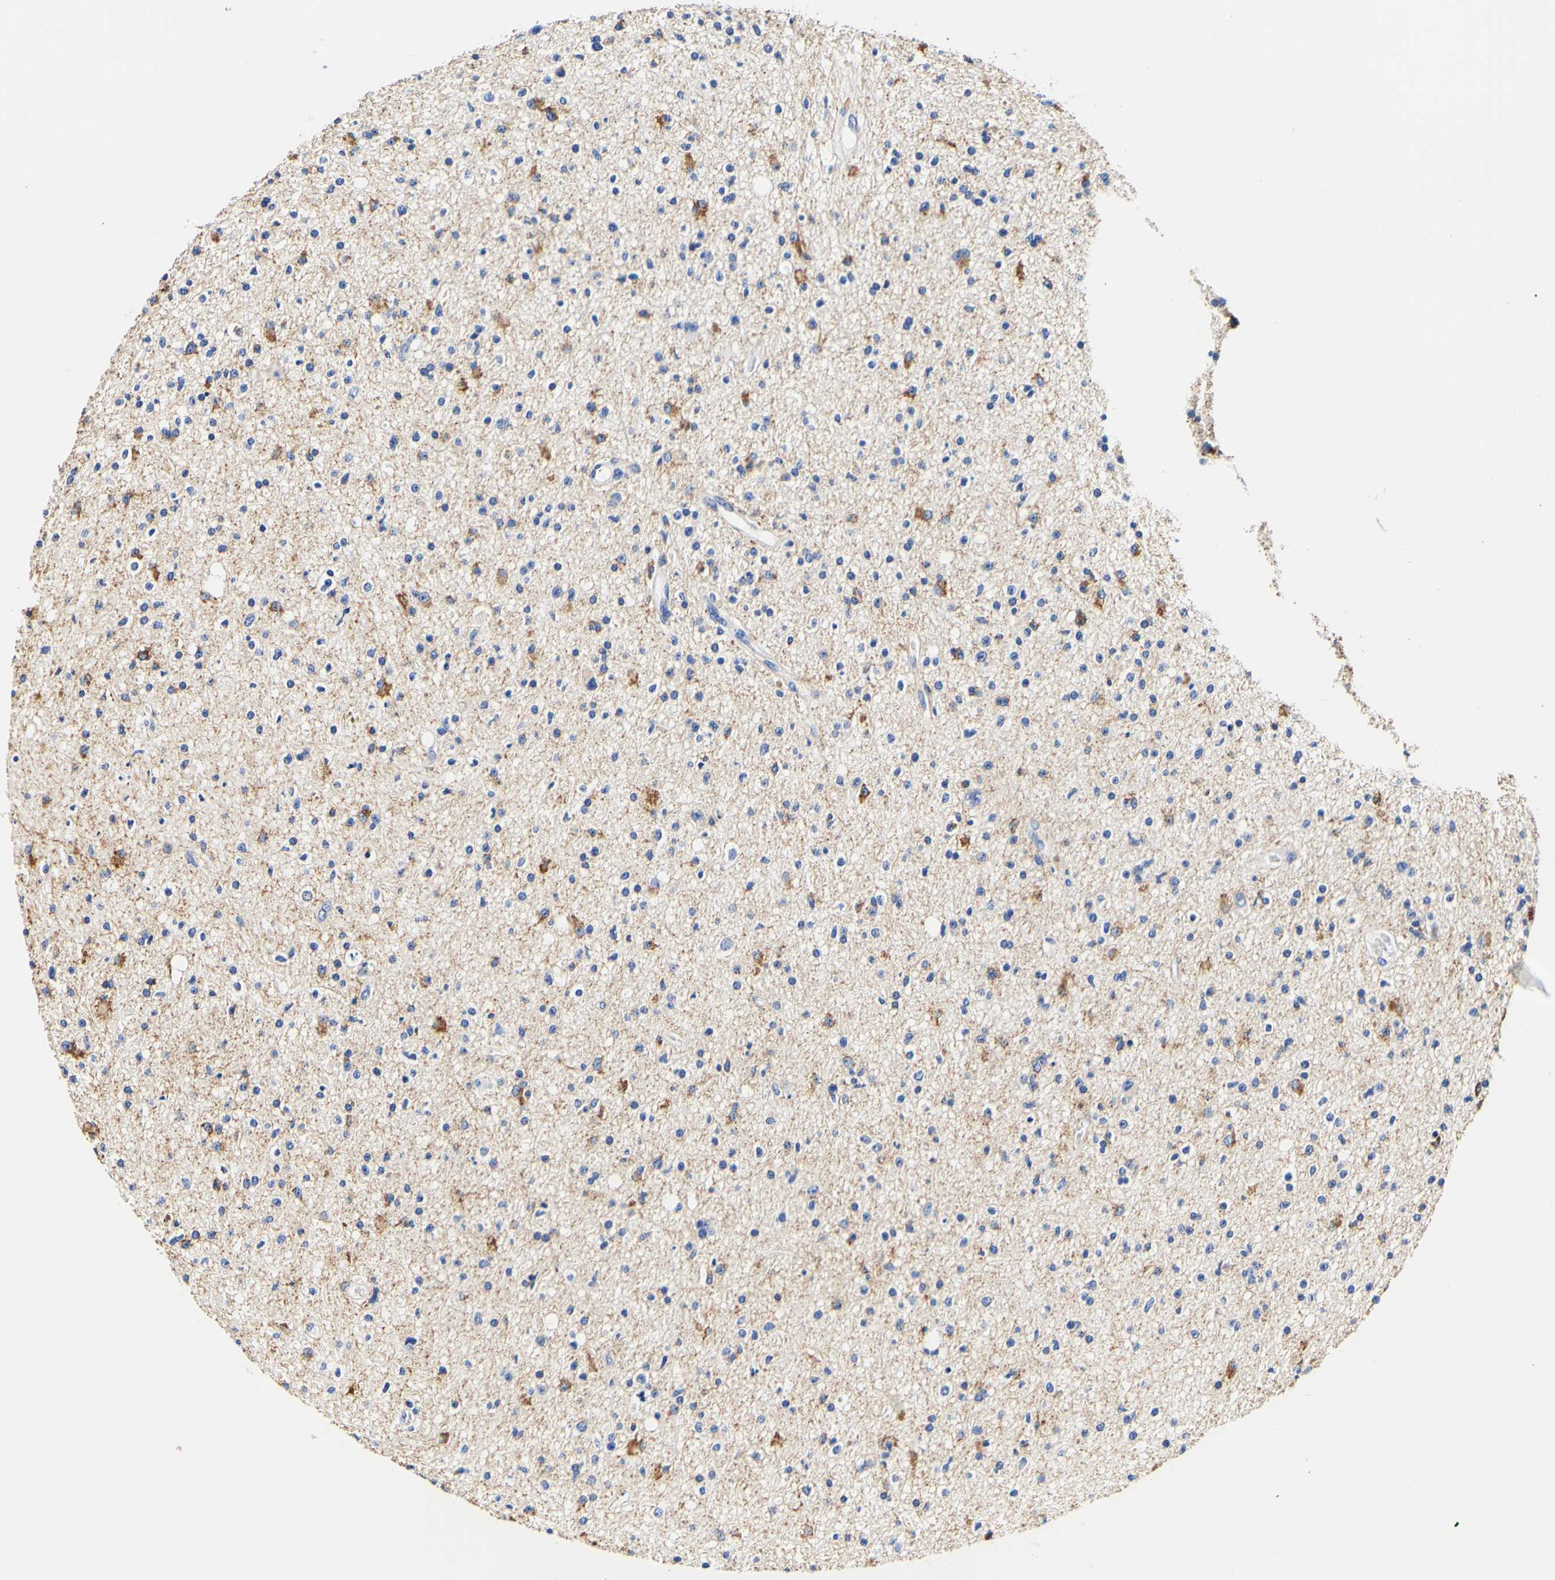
{"staining": {"intensity": "moderate", "quantity": "25%-75%", "location": "cytoplasmic/membranous"}, "tissue": "glioma", "cell_type": "Tumor cells", "image_type": "cancer", "snomed": [{"axis": "morphology", "description": "Glioma, malignant, High grade"}, {"axis": "topography", "description": "Brain"}], "caption": "Immunohistochemical staining of human glioma displays moderate cytoplasmic/membranous protein staining in about 25%-75% of tumor cells.", "gene": "CAMK4", "patient": {"sex": "male", "age": 33}}